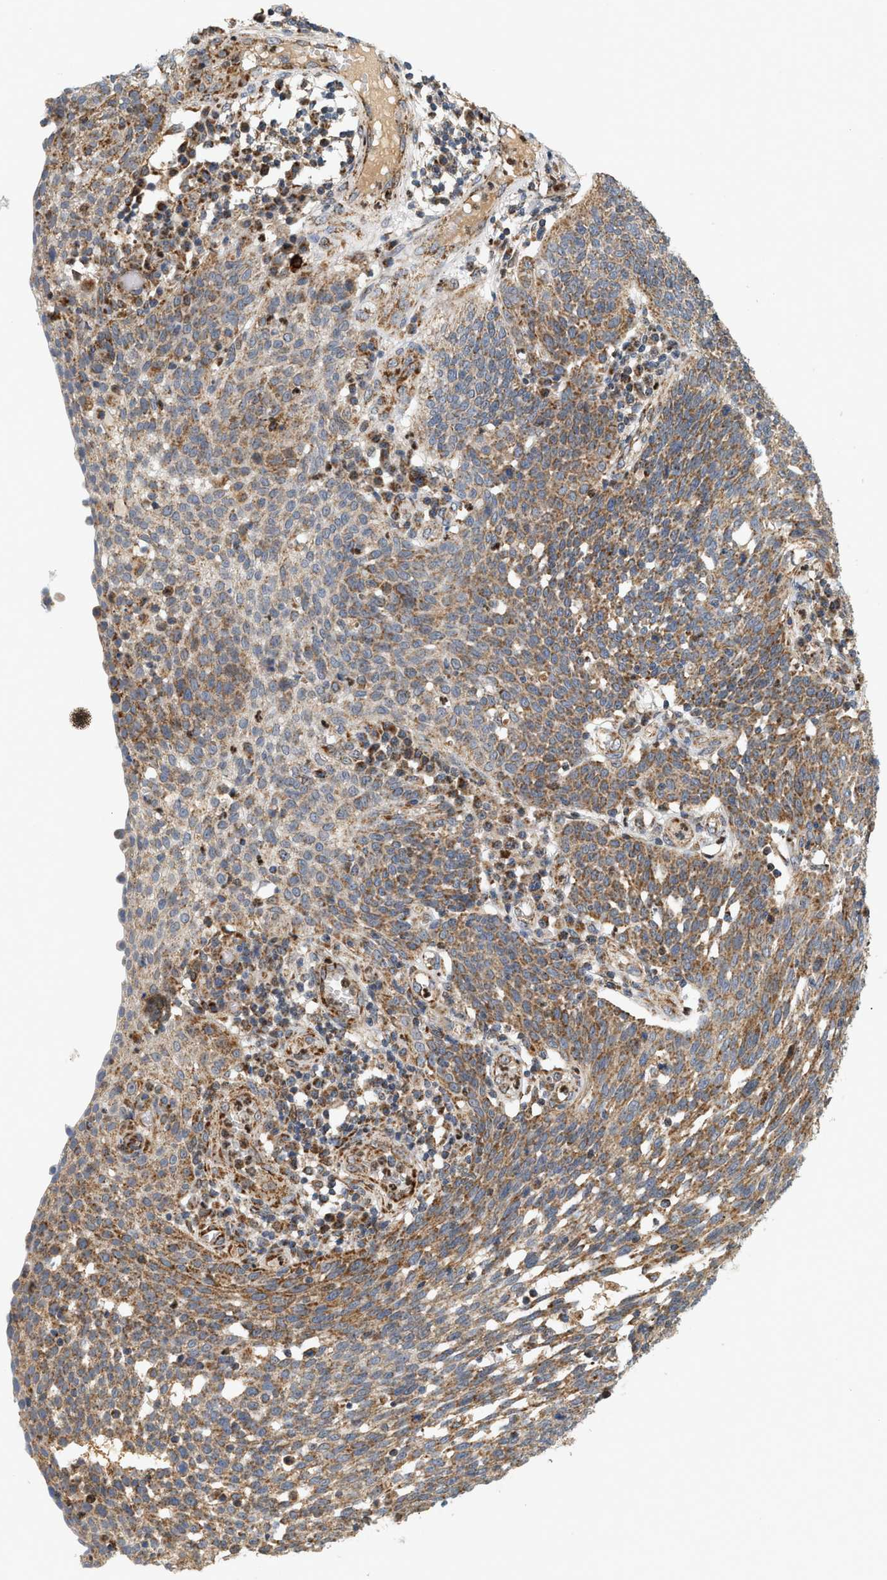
{"staining": {"intensity": "moderate", "quantity": ">75%", "location": "cytoplasmic/membranous"}, "tissue": "cervical cancer", "cell_type": "Tumor cells", "image_type": "cancer", "snomed": [{"axis": "morphology", "description": "Squamous cell carcinoma, NOS"}, {"axis": "topography", "description": "Cervix"}], "caption": "An IHC micrograph of neoplastic tissue is shown. Protein staining in brown shows moderate cytoplasmic/membranous positivity in squamous cell carcinoma (cervical) within tumor cells.", "gene": "MCU", "patient": {"sex": "female", "age": 34}}